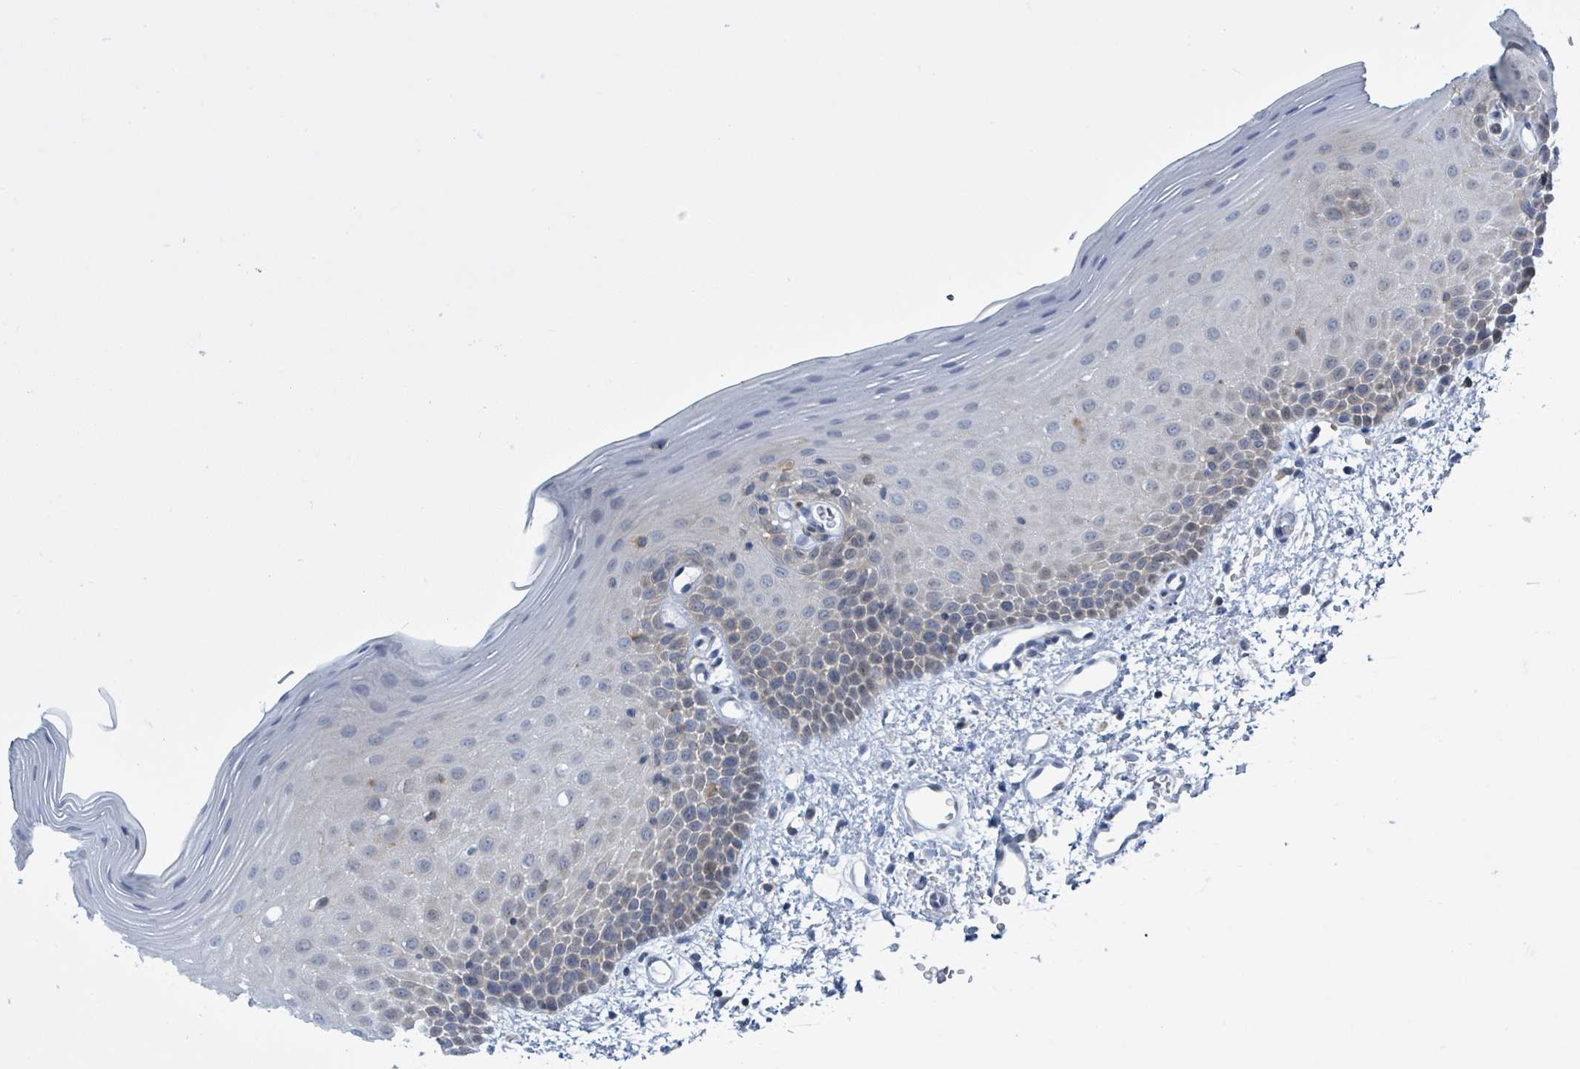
{"staining": {"intensity": "negative", "quantity": "none", "location": "none"}, "tissue": "oral mucosa", "cell_type": "Squamous epithelial cells", "image_type": "normal", "snomed": [{"axis": "morphology", "description": "Normal tissue, NOS"}, {"axis": "topography", "description": "Oral tissue"}], "caption": "A high-resolution photomicrograph shows IHC staining of unremarkable oral mucosa, which demonstrates no significant staining in squamous epithelial cells.", "gene": "DGKZ", "patient": {"sex": "female", "age": 70}}